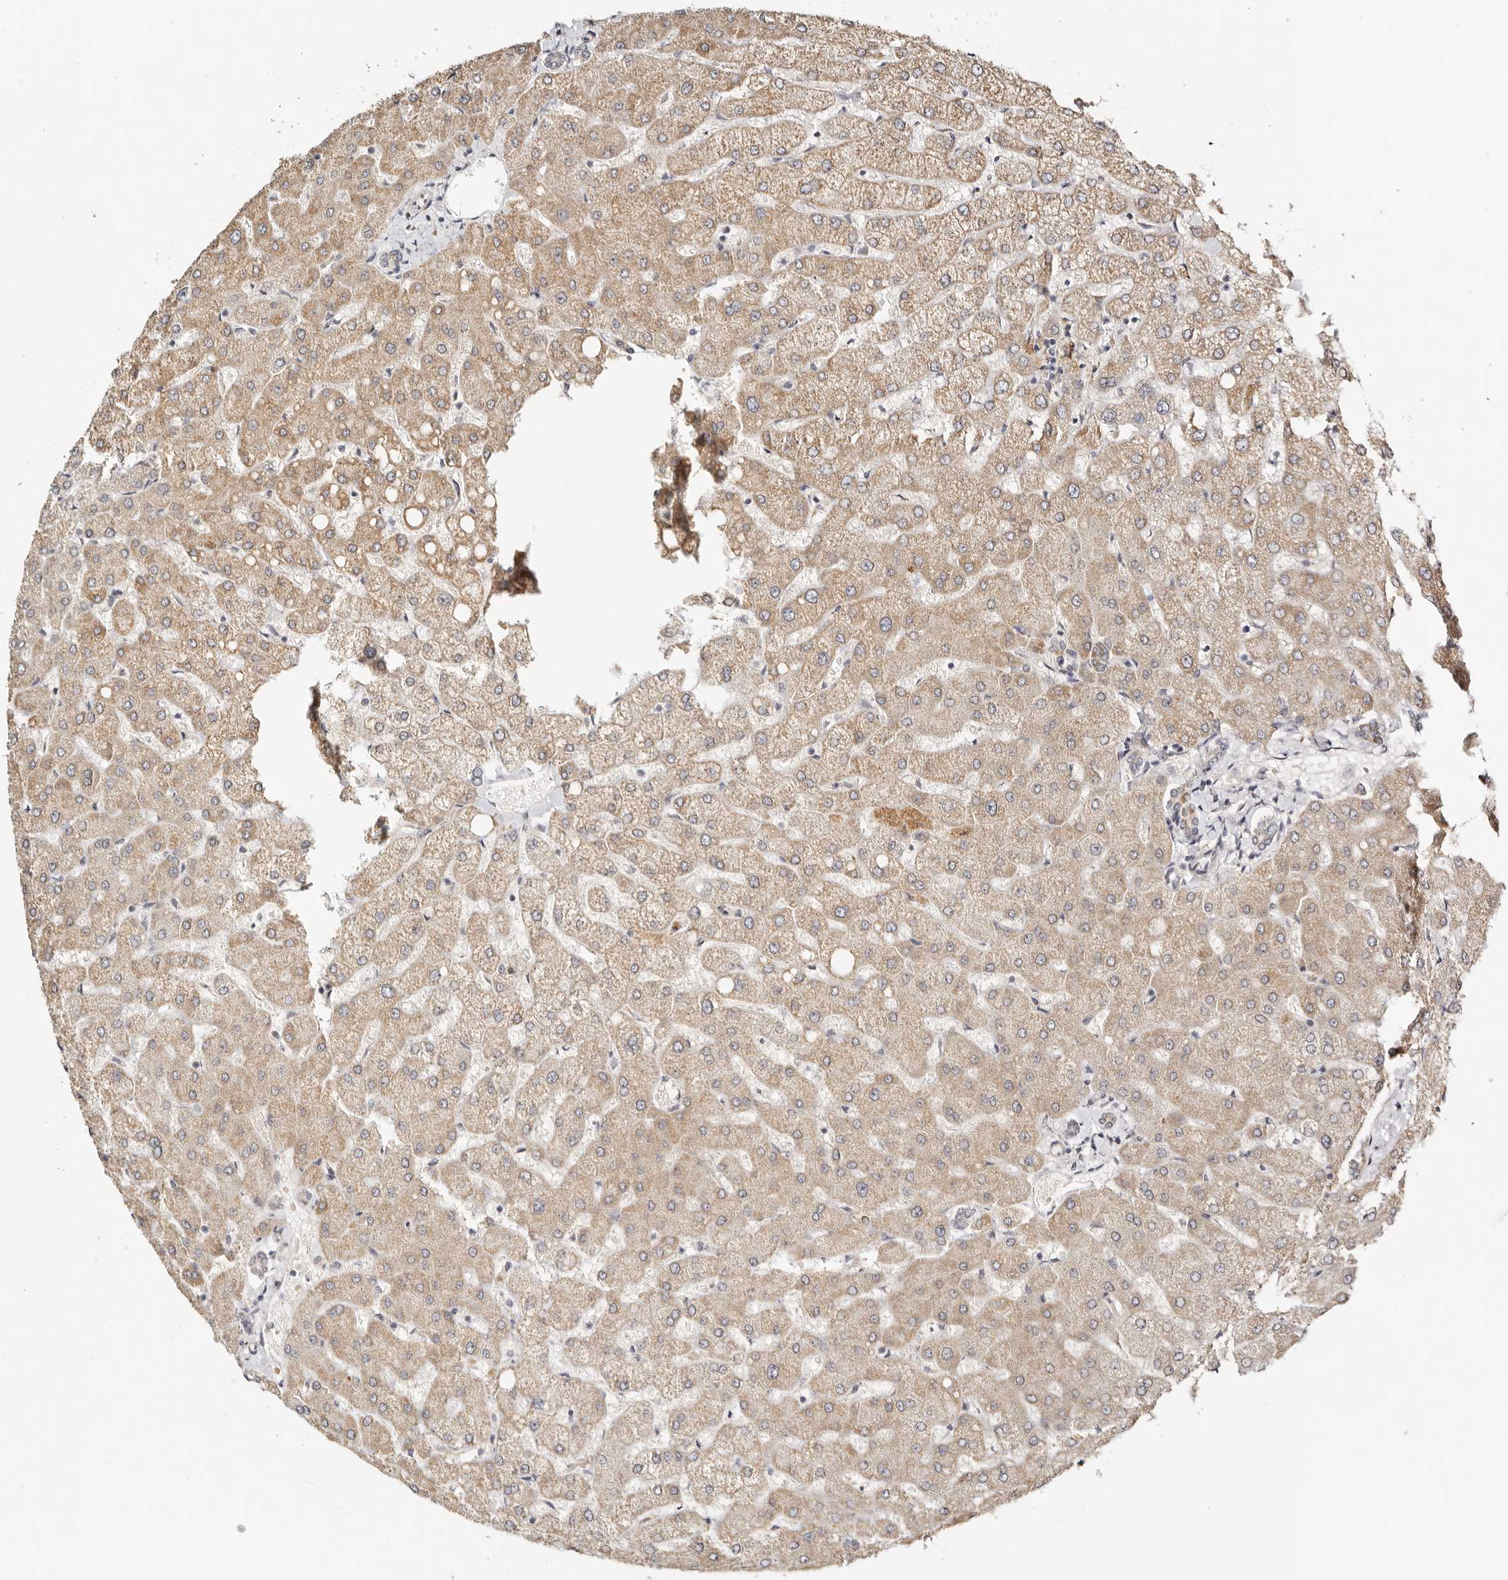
{"staining": {"intensity": "weak", "quantity": ">75%", "location": "cytoplasmic/membranous"}, "tissue": "liver", "cell_type": "Cholangiocytes", "image_type": "normal", "snomed": [{"axis": "morphology", "description": "Normal tissue, NOS"}, {"axis": "topography", "description": "Liver"}], "caption": "This histopathology image shows normal liver stained with immunohistochemistry to label a protein in brown. The cytoplasmic/membranous of cholangiocytes show weak positivity for the protein. Nuclei are counter-stained blue.", "gene": "KDF1", "patient": {"sex": "female", "age": 54}}